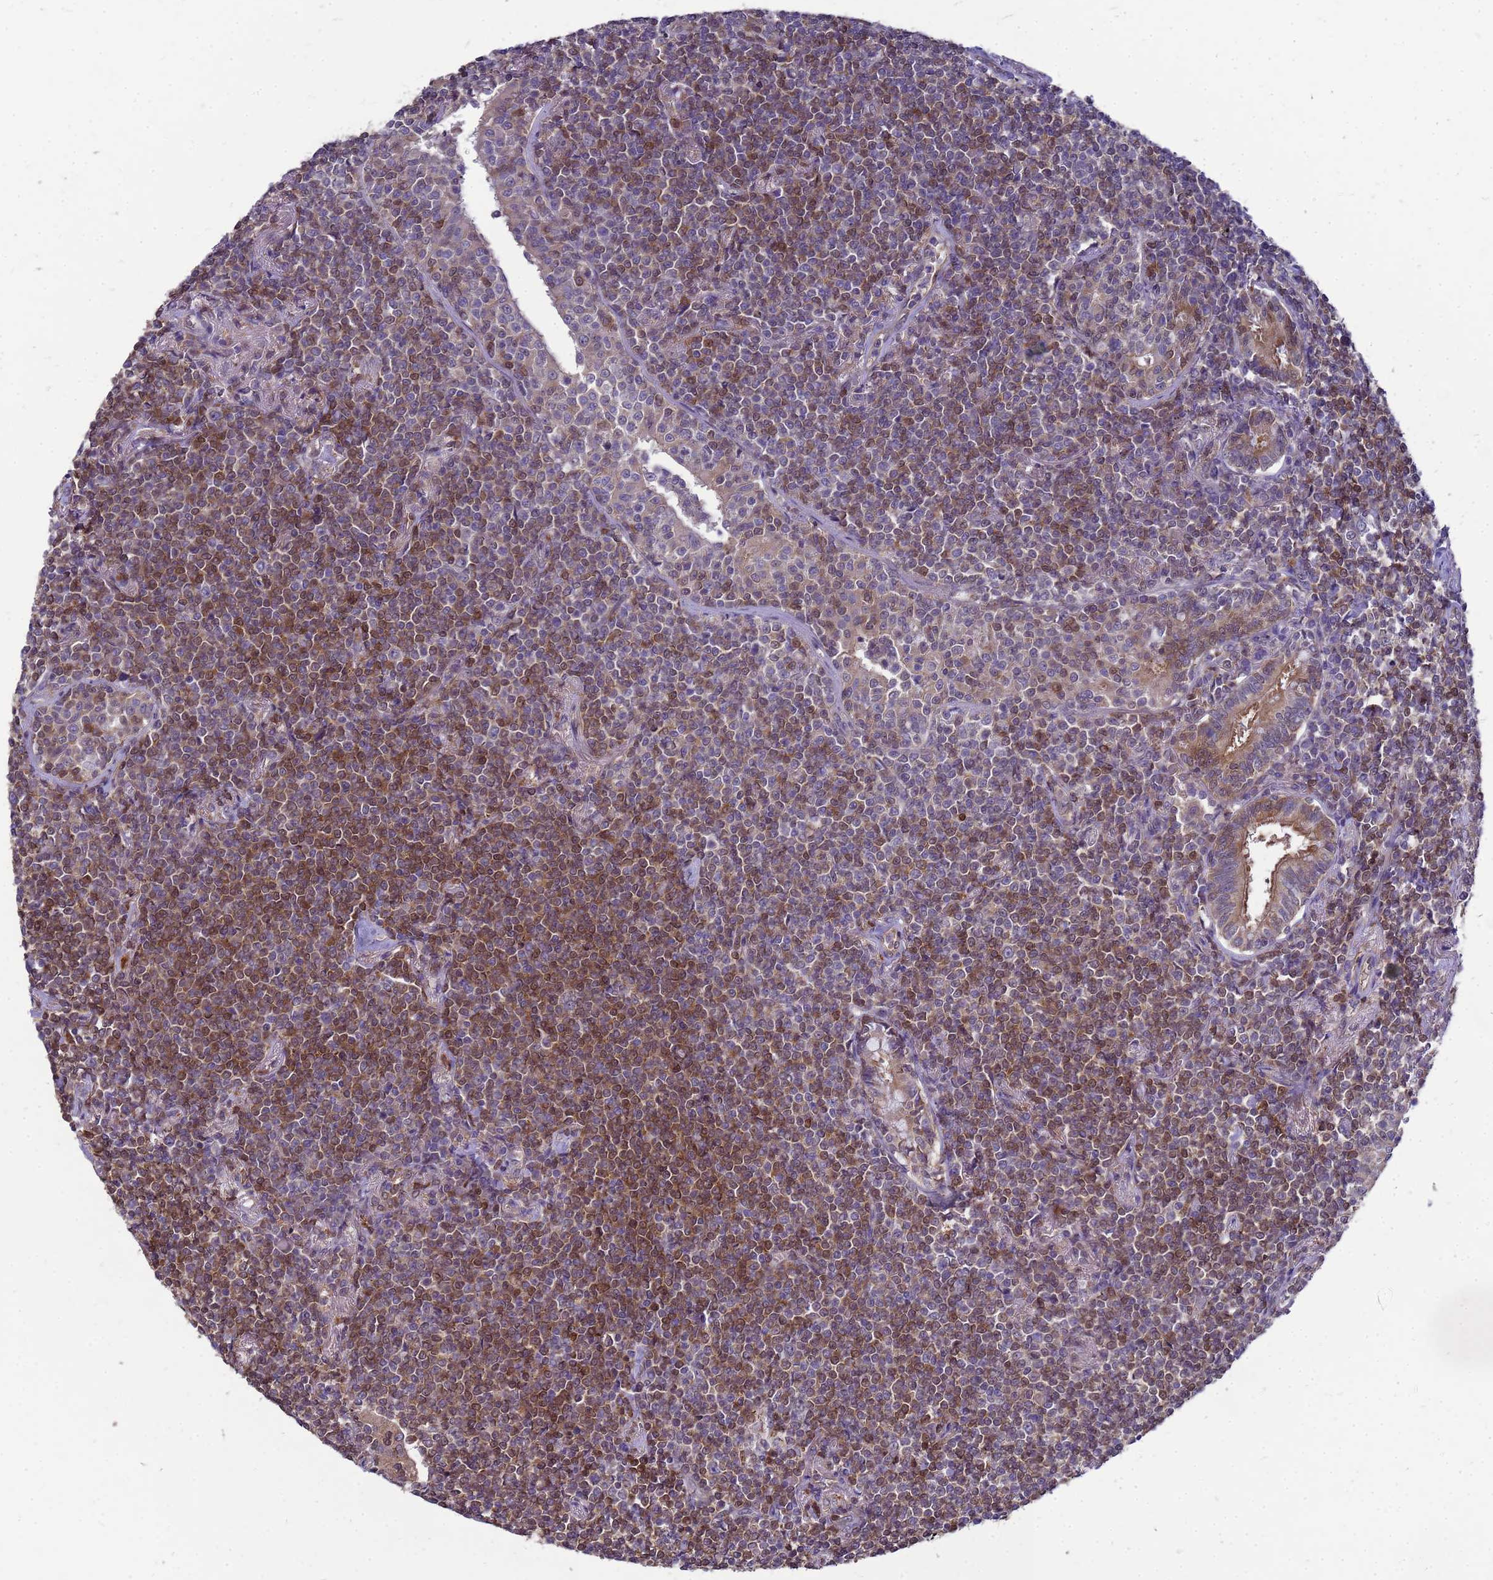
{"staining": {"intensity": "moderate", "quantity": ">75%", "location": "cytoplasmic/membranous,nuclear"}, "tissue": "lymphoma", "cell_type": "Tumor cells", "image_type": "cancer", "snomed": [{"axis": "morphology", "description": "Malignant lymphoma, non-Hodgkin's type, Low grade"}, {"axis": "topography", "description": "Lung"}], "caption": "Moderate cytoplasmic/membranous and nuclear protein positivity is present in approximately >75% of tumor cells in lymphoma.", "gene": "EIF4EBP3", "patient": {"sex": "female", "age": 71}}